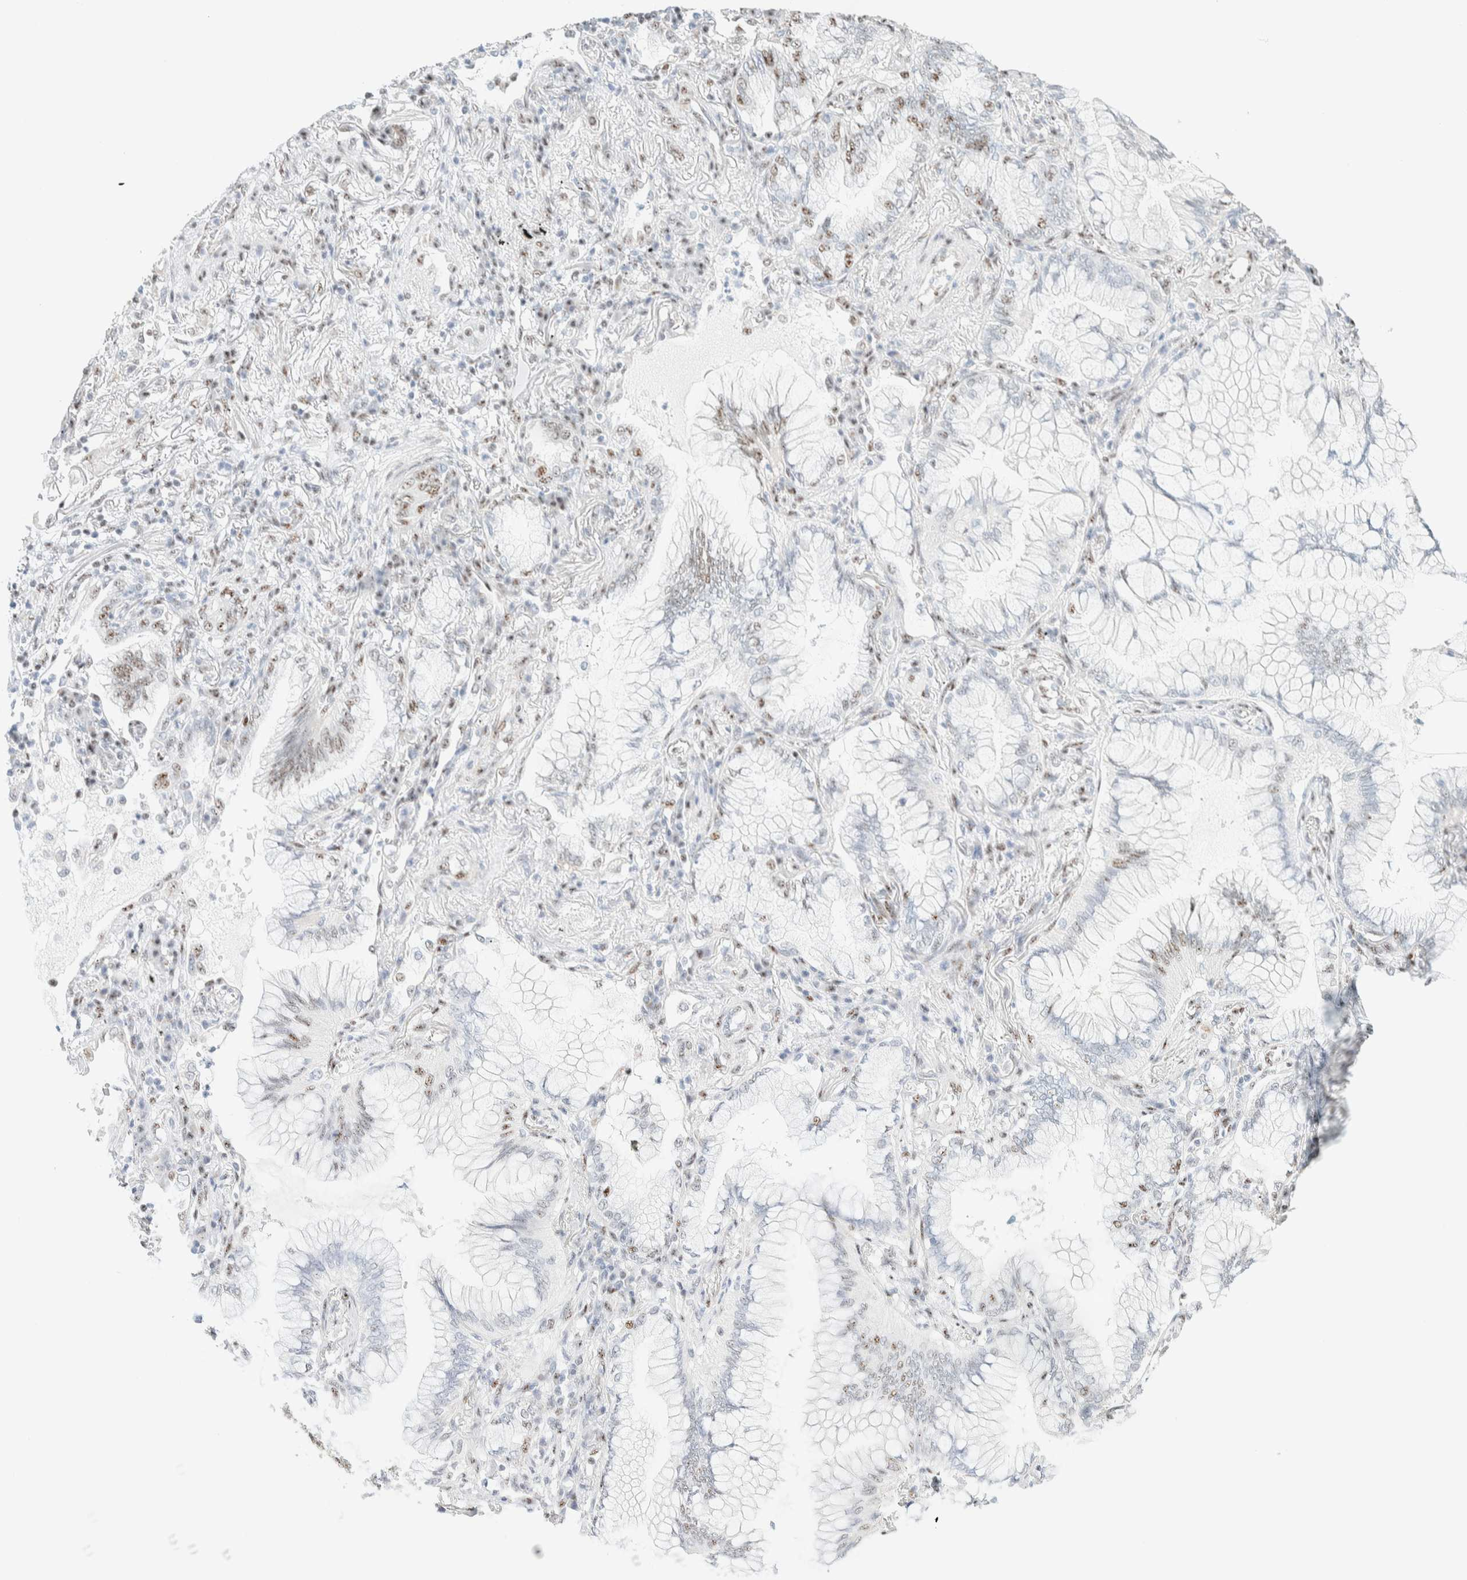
{"staining": {"intensity": "weak", "quantity": "<25%", "location": "nuclear"}, "tissue": "lung cancer", "cell_type": "Tumor cells", "image_type": "cancer", "snomed": [{"axis": "morphology", "description": "Adenocarcinoma, NOS"}, {"axis": "topography", "description": "Lung"}], "caption": "The immunohistochemistry micrograph has no significant staining in tumor cells of adenocarcinoma (lung) tissue.", "gene": "SON", "patient": {"sex": "female", "age": 70}}